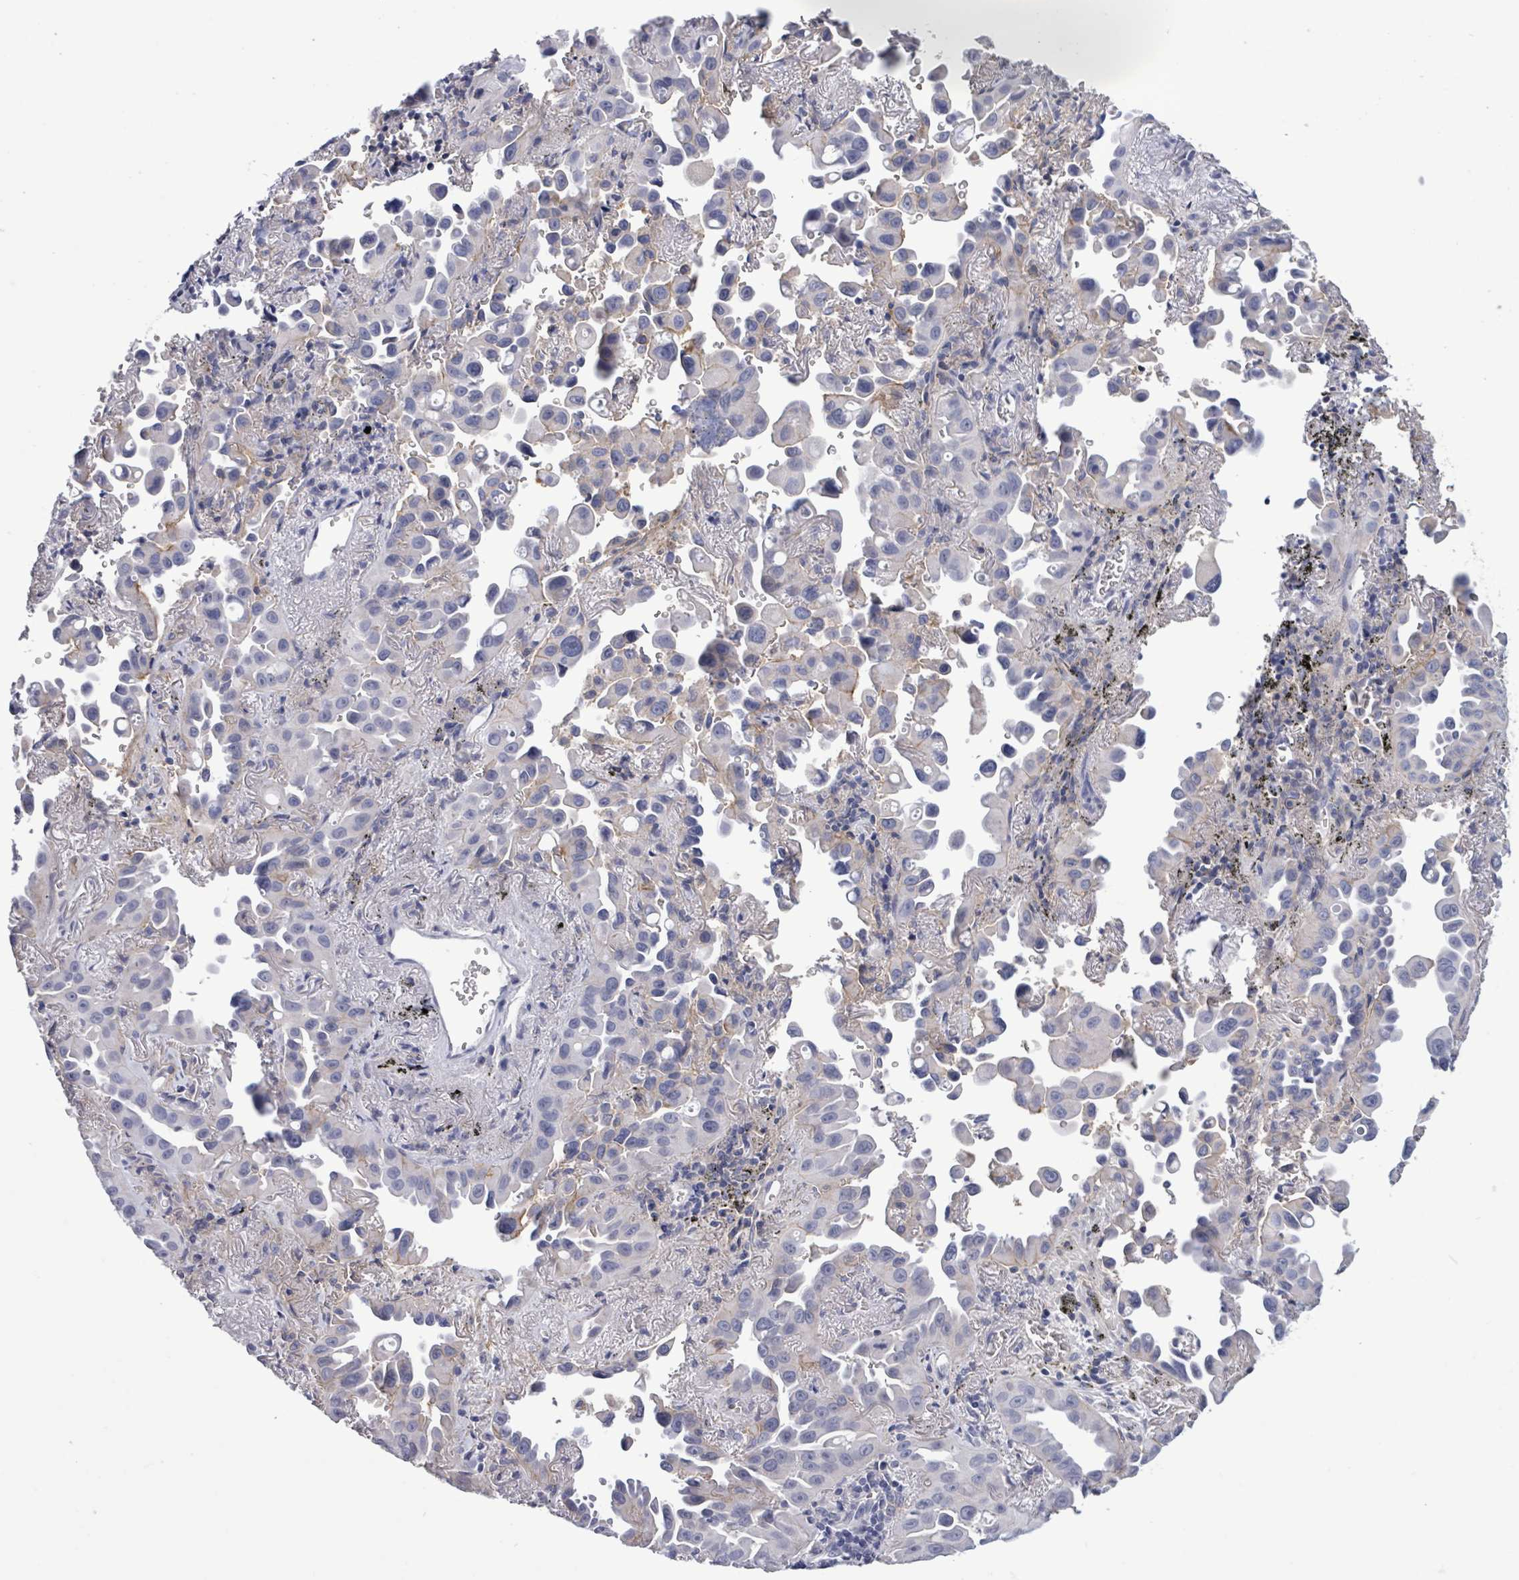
{"staining": {"intensity": "negative", "quantity": "none", "location": "none"}, "tissue": "lung cancer", "cell_type": "Tumor cells", "image_type": "cancer", "snomed": [{"axis": "morphology", "description": "Adenocarcinoma, NOS"}, {"axis": "topography", "description": "Lung"}], "caption": "Lung adenocarcinoma stained for a protein using IHC reveals no positivity tumor cells.", "gene": "BSG", "patient": {"sex": "male", "age": 68}}